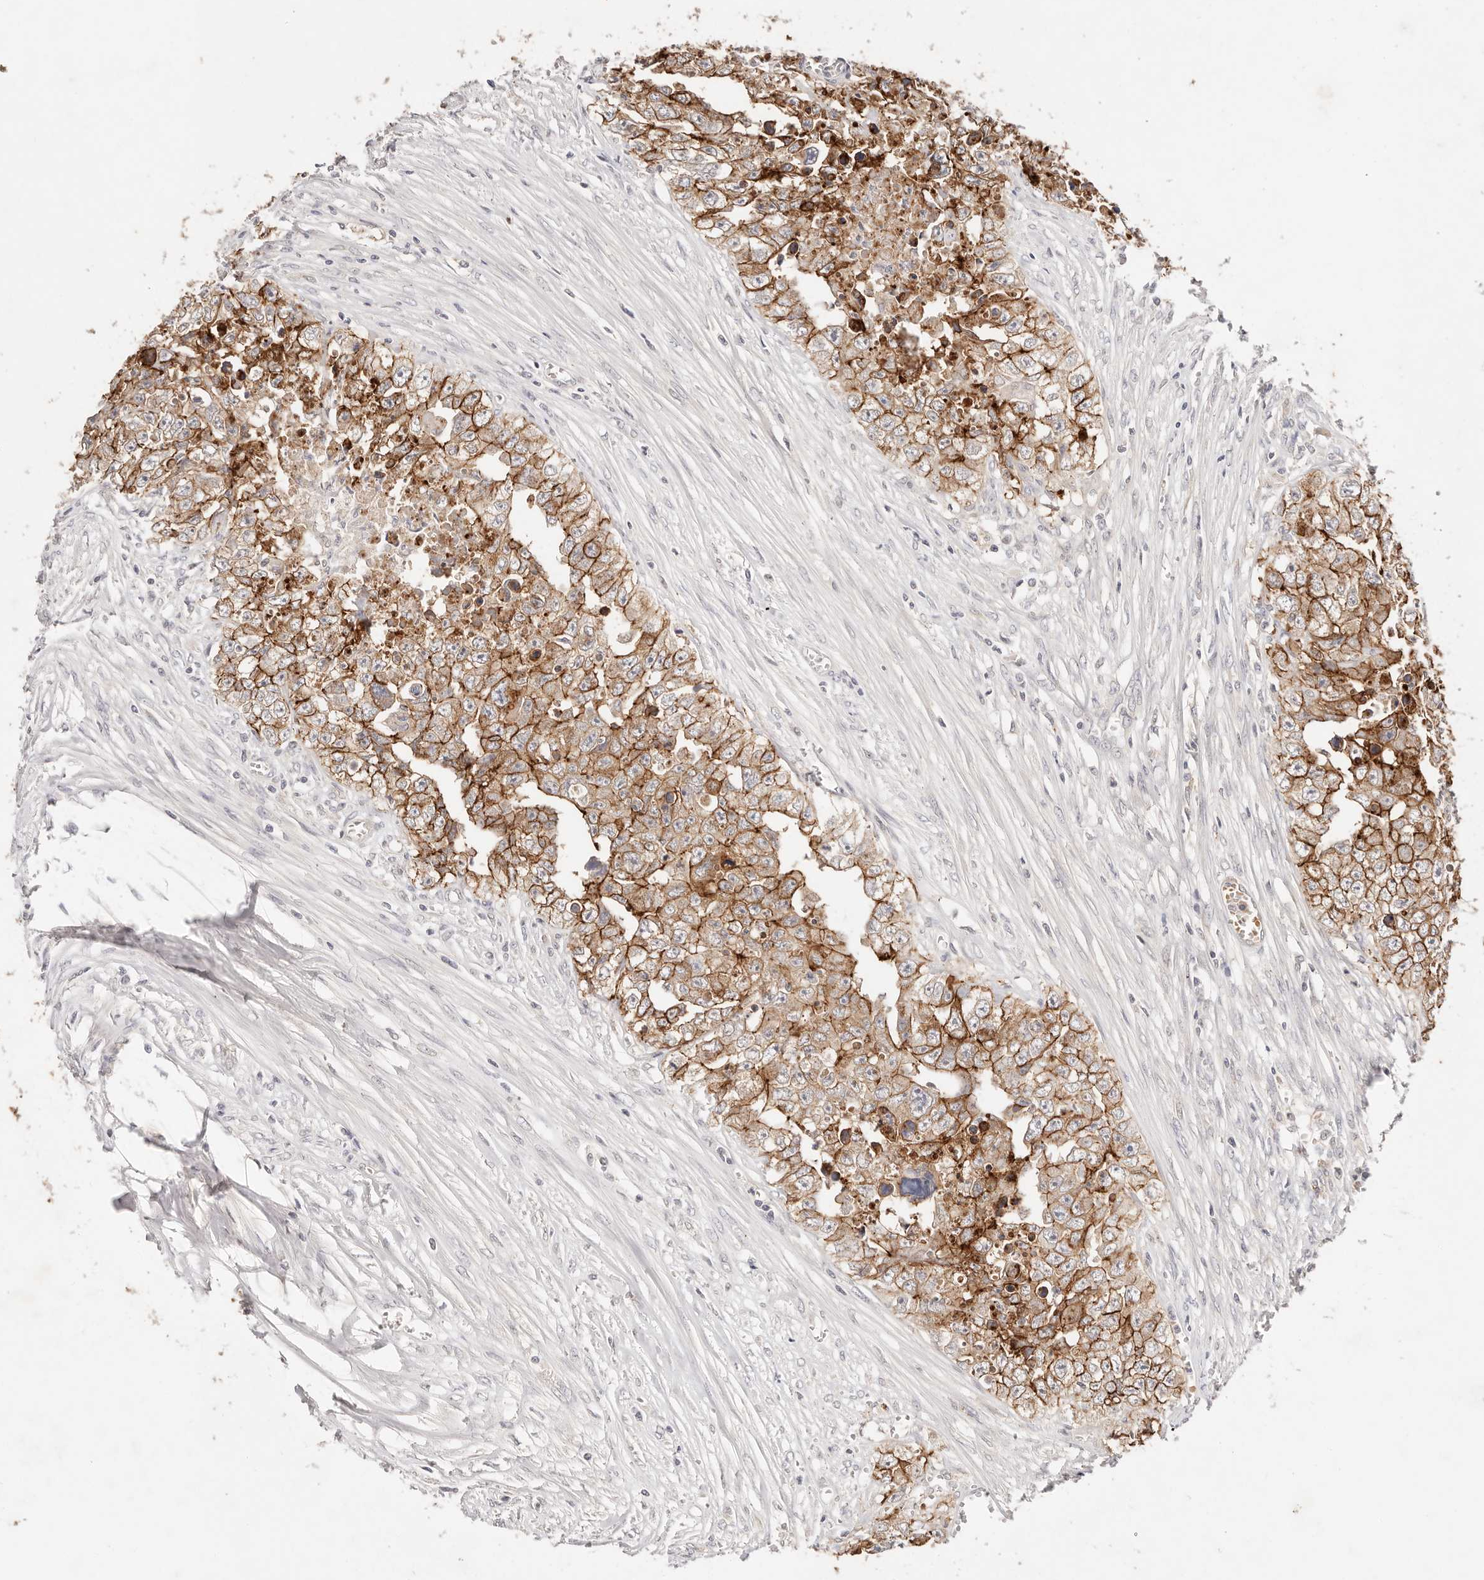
{"staining": {"intensity": "strong", "quantity": "25%-75%", "location": "cytoplasmic/membranous"}, "tissue": "testis cancer", "cell_type": "Tumor cells", "image_type": "cancer", "snomed": [{"axis": "morphology", "description": "Seminoma, NOS"}, {"axis": "morphology", "description": "Carcinoma, Embryonal, NOS"}, {"axis": "topography", "description": "Testis"}], "caption": "A brown stain labels strong cytoplasmic/membranous expression of a protein in testis cancer tumor cells. The staining was performed using DAB, with brown indicating positive protein expression. Nuclei are stained blue with hematoxylin.", "gene": "CXADR", "patient": {"sex": "male", "age": 43}}